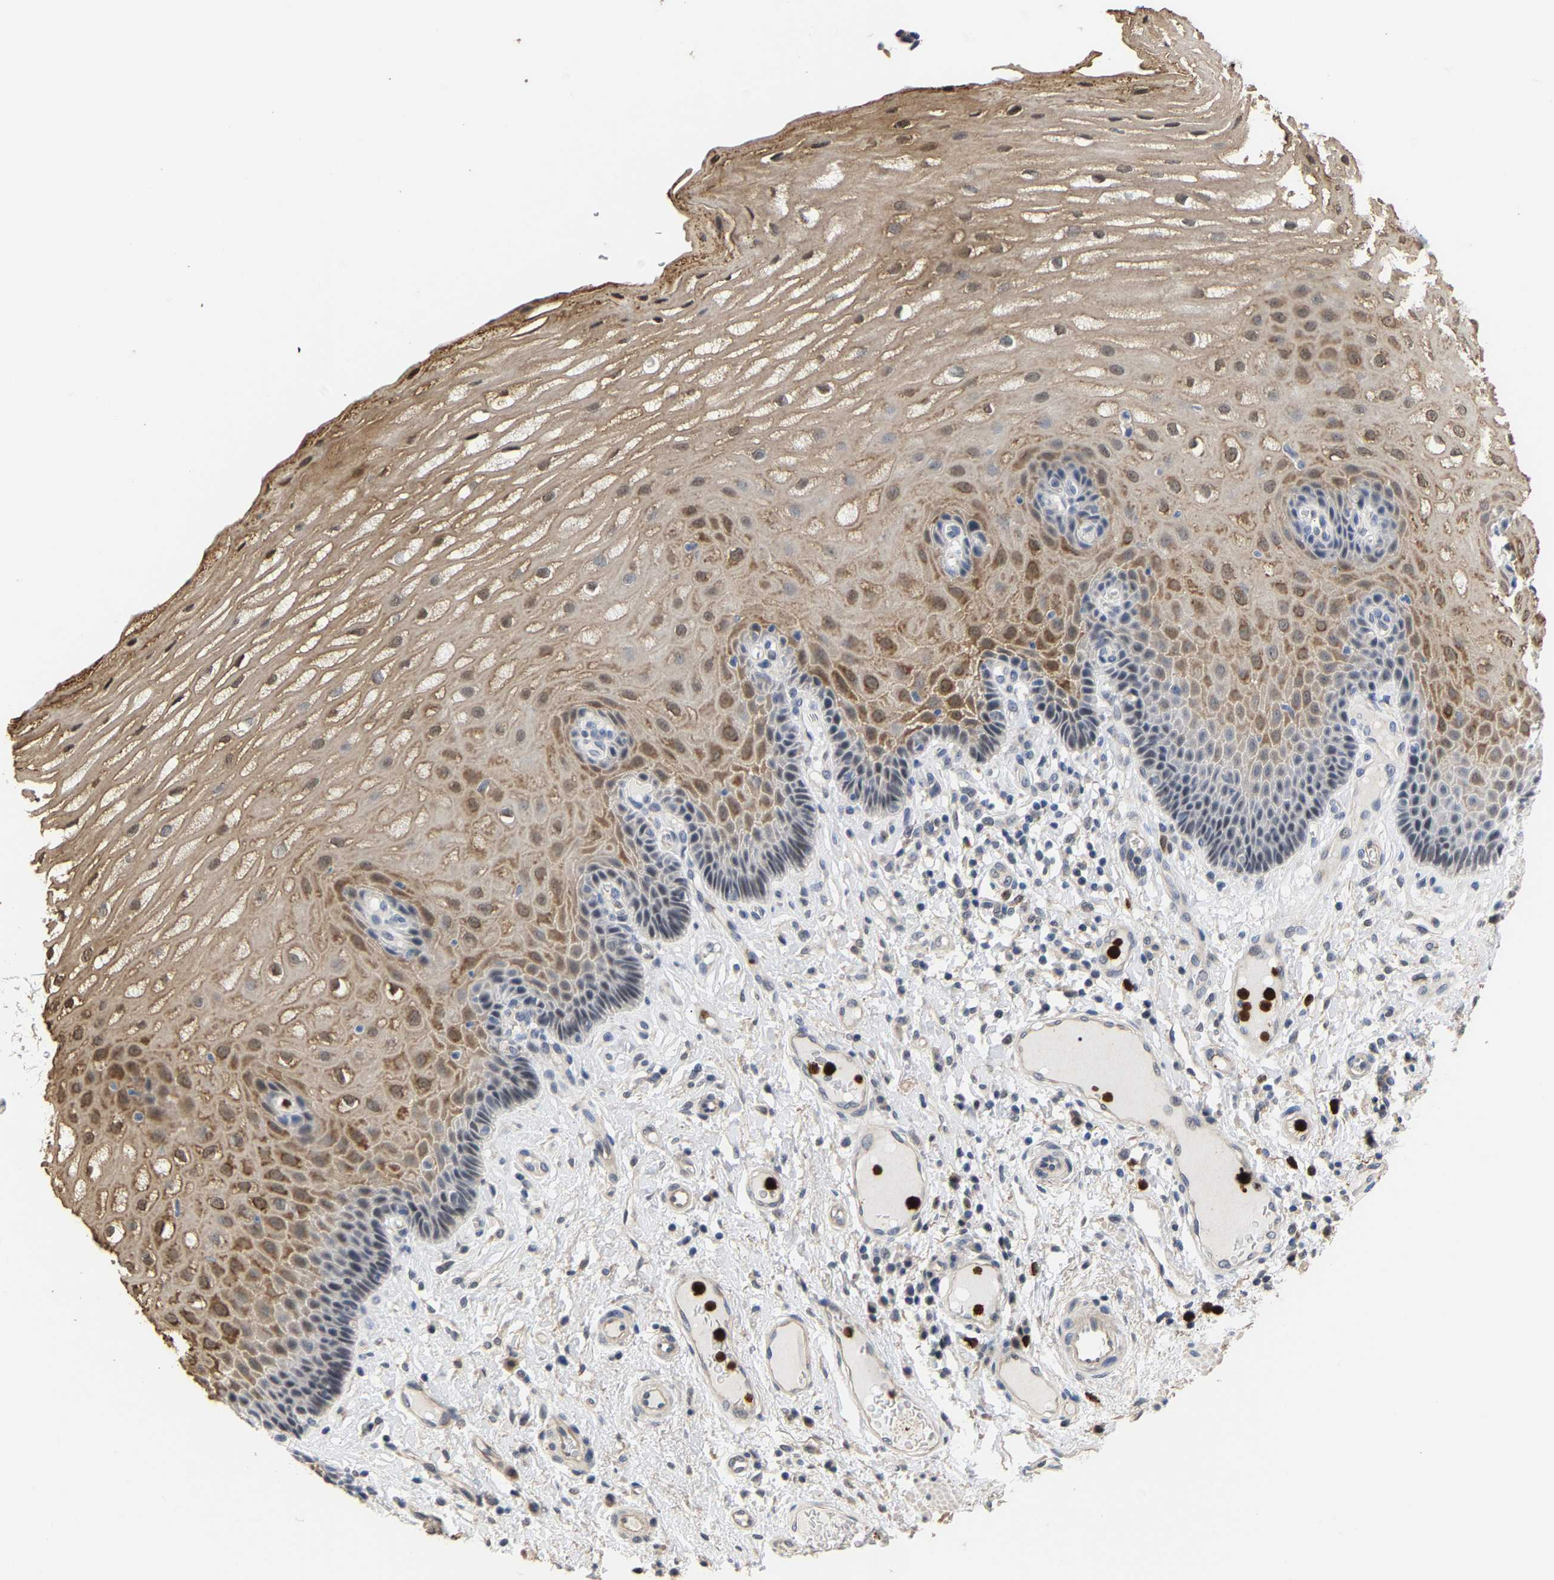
{"staining": {"intensity": "moderate", "quantity": ">75%", "location": "cytoplasmic/membranous,nuclear"}, "tissue": "esophagus", "cell_type": "Squamous epithelial cells", "image_type": "normal", "snomed": [{"axis": "morphology", "description": "Normal tissue, NOS"}, {"axis": "topography", "description": "Esophagus"}], "caption": "This image exhibits immunohistochemistry (IHC) staining of unremarkable esophagus, with medium moderate cytoplasmic/membranous,nuclear staining in about >75% of squamous epithelial cells.", "gene": "TDRD7", "patient": {"sex": "male", "age": 54}}